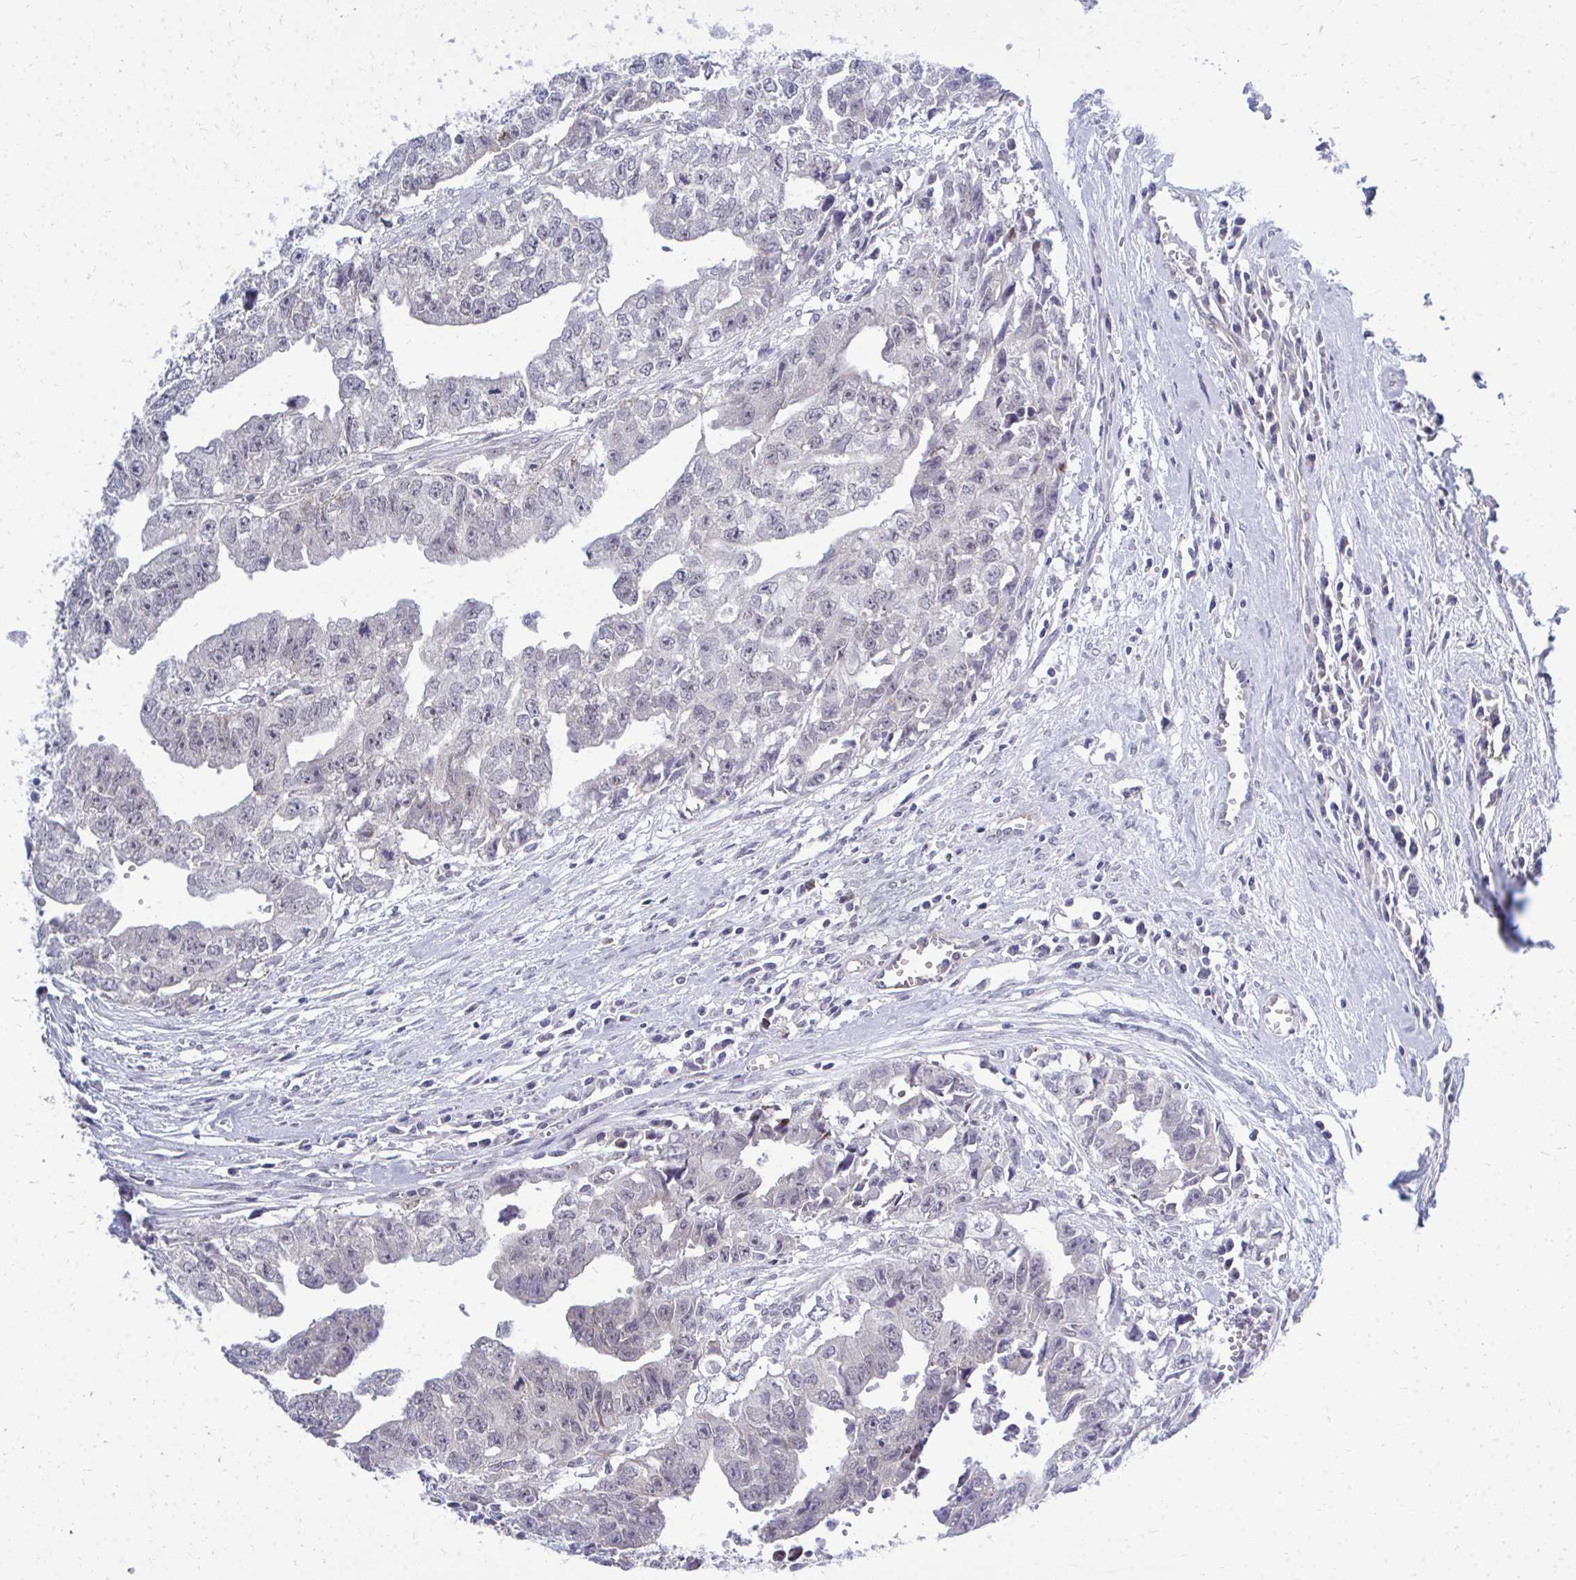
{"staining": {"intensity": "negative", "quantity": "none", "location": "none"}, "tissue": "testis cancer", "cell_type": "Tumor cells", "image_type": "cancer", "snomed": [{"axis": "morphology", "description": "Carcinoma, Embryonal, NOS"}, {"axis": "morphology", "description": "Teratoma, malignant, NOS"}, {"axis": "topography", "description": "Testis"}], "caption": "This is an IHC photomicrograph of embryonal carcinoma (testis). There is no positivity in tumor cells.", "gene": "ACSL5", "patient": {"sex": "male", "age": 24}}